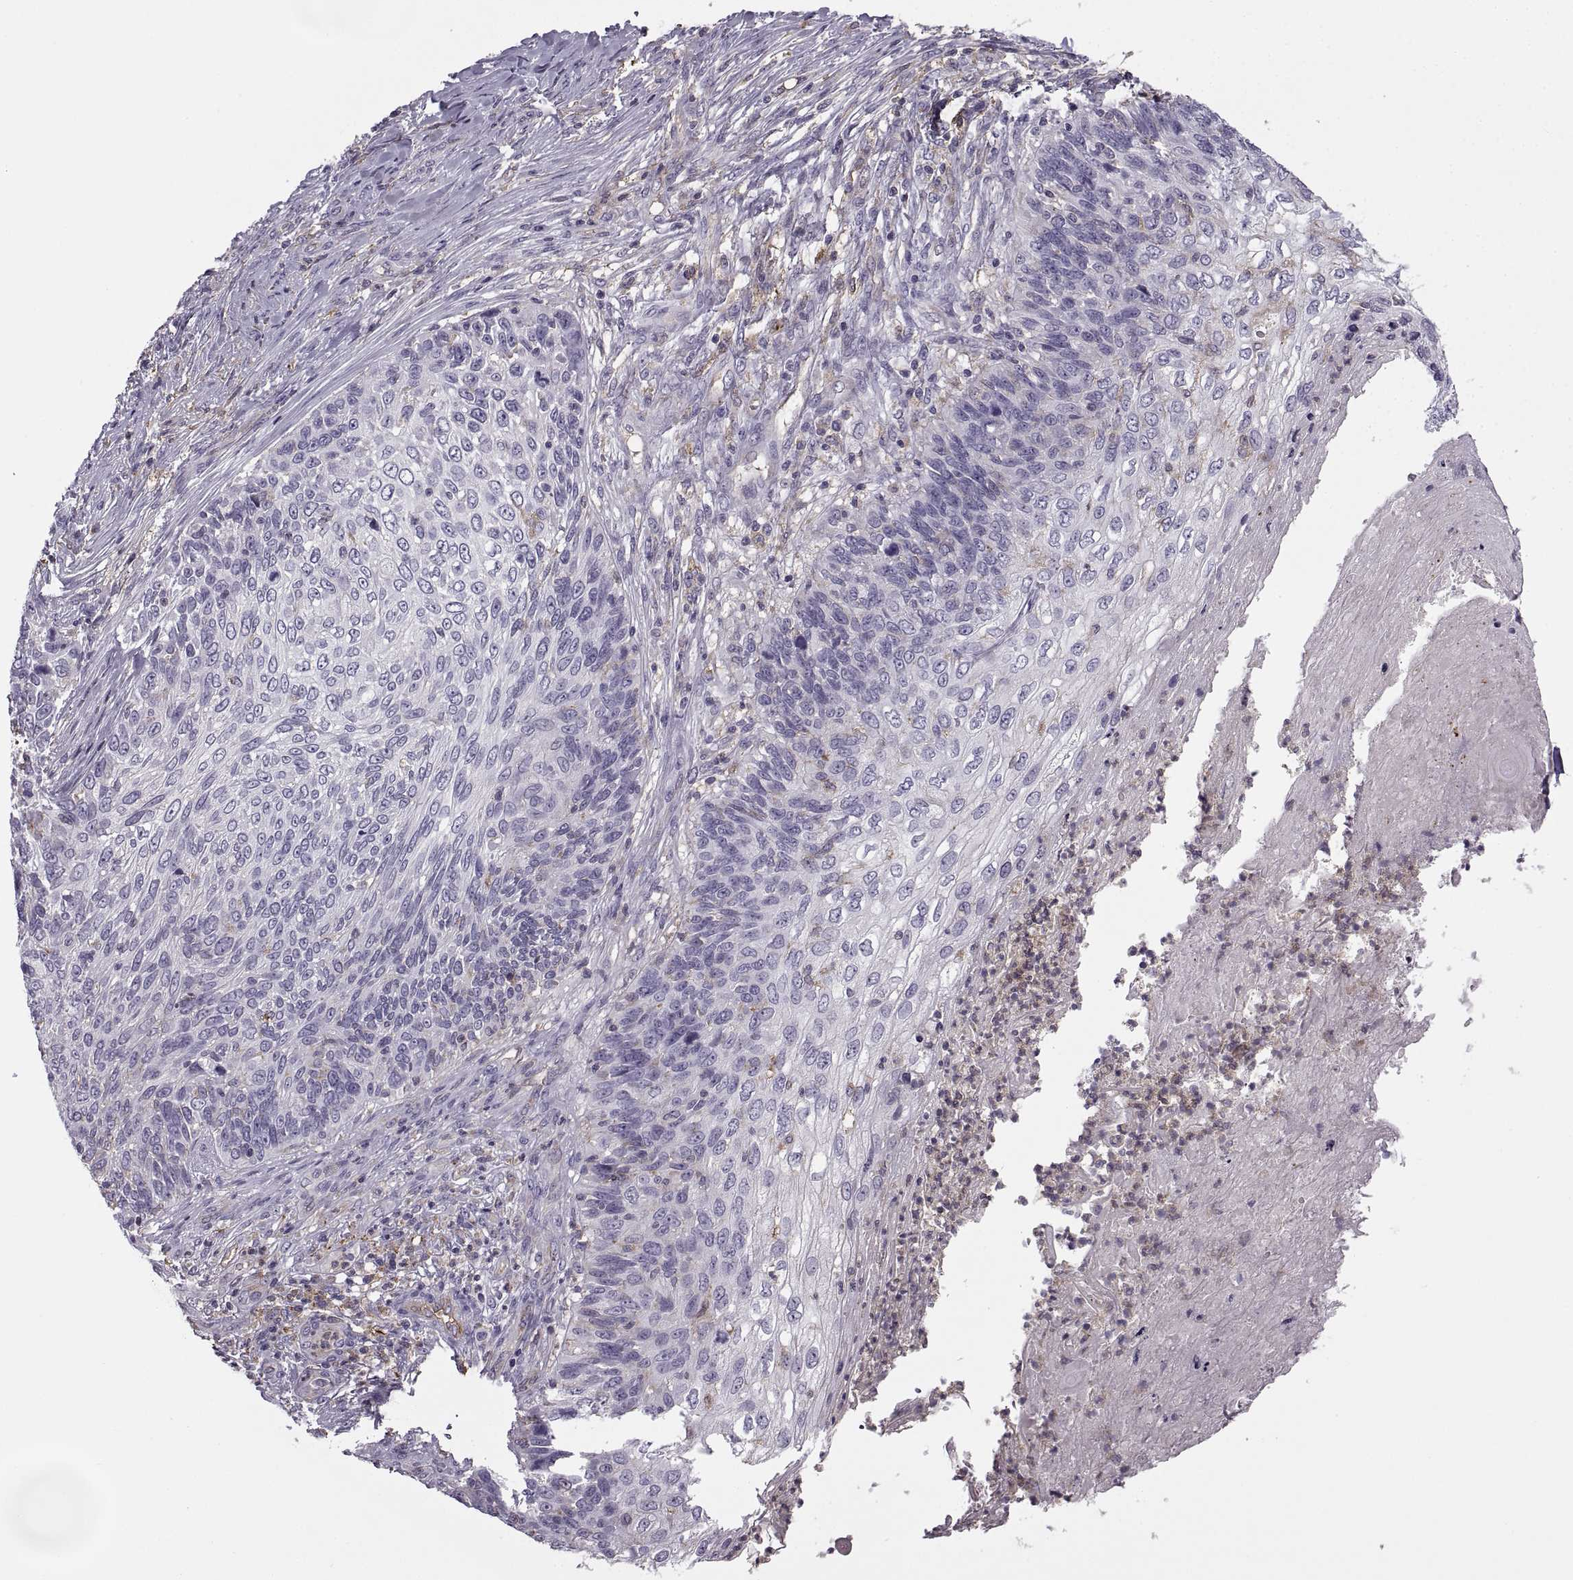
{"staining": {"intensity": "negative", "quantity": "none", "location": "none"}, "tissue": "skin cancer", "cell_type": "Tumor cells", "image_type": "cancer", "snomed": [{"axis": "morphology", "description": "Squamous cell carcinoma, NOS"}, {"axis": "topography", "description": "Skin"}], "caption": "This is an immunohistochemistry histopathology image of human skin cancer. There is no staining in tumor cells.", "gene": "RALB", "patient": {"sex": "male", "age": 92}}